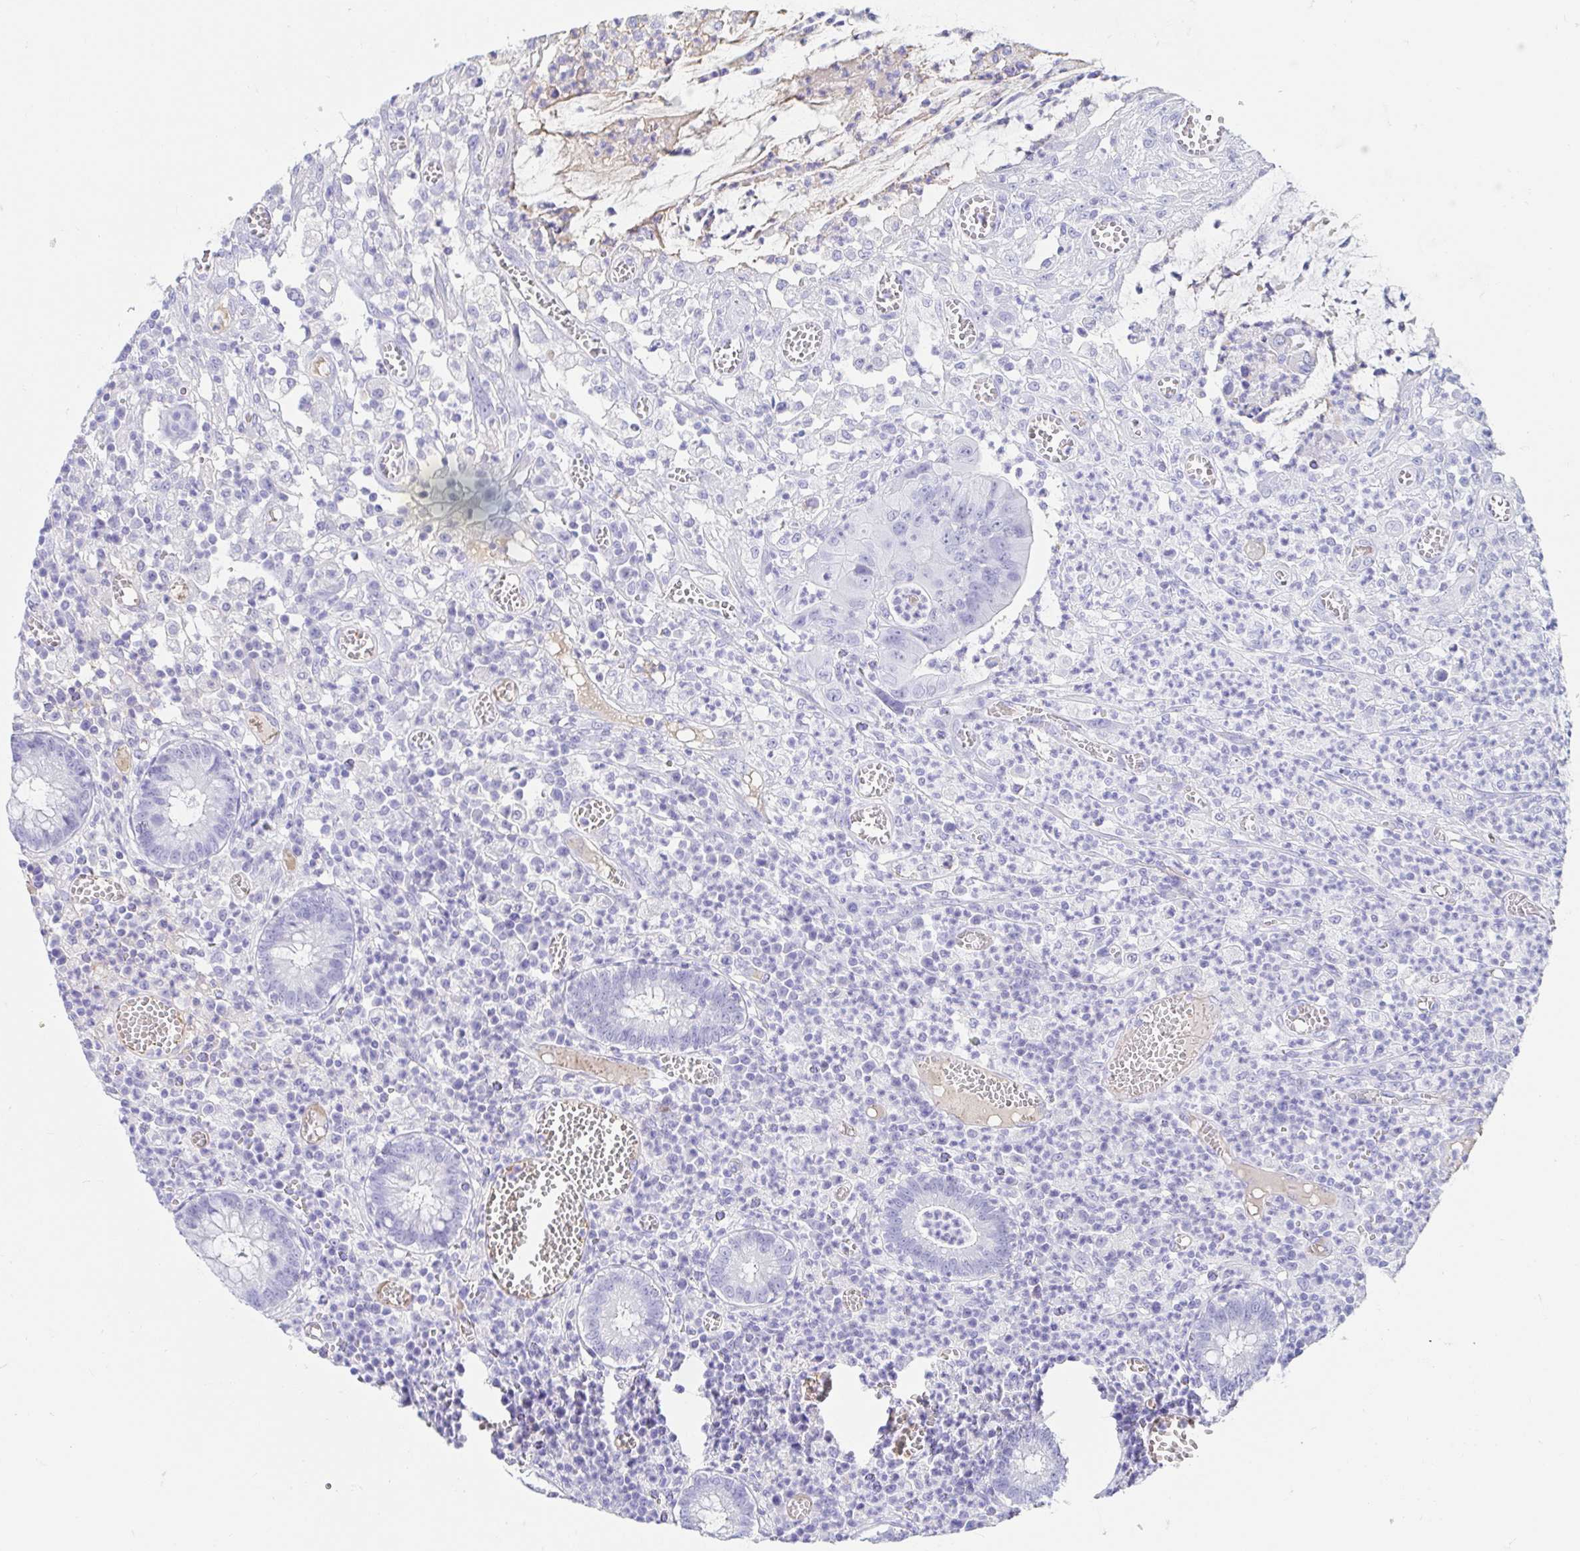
{"staining": {"intensity": "negative", "quantity": "none", "location": "none"}, "tissue": "colorectal cancer", "cell_type": "Tumor cells", "image_type": "cancer", "snomed": [{"axis": "morphology", "description": "Normal tissue, NOS"}, {"axis": "morphology", "description": "Adenocarcinoma, NOS"}, {"axis": "topography", "description": "Colon"}], "caption": "Tumor cells show no significant staining in adenocarcinoma (colorectal).", "gene": "GKN1", "patient": {"sex": "male", "age": 65}}